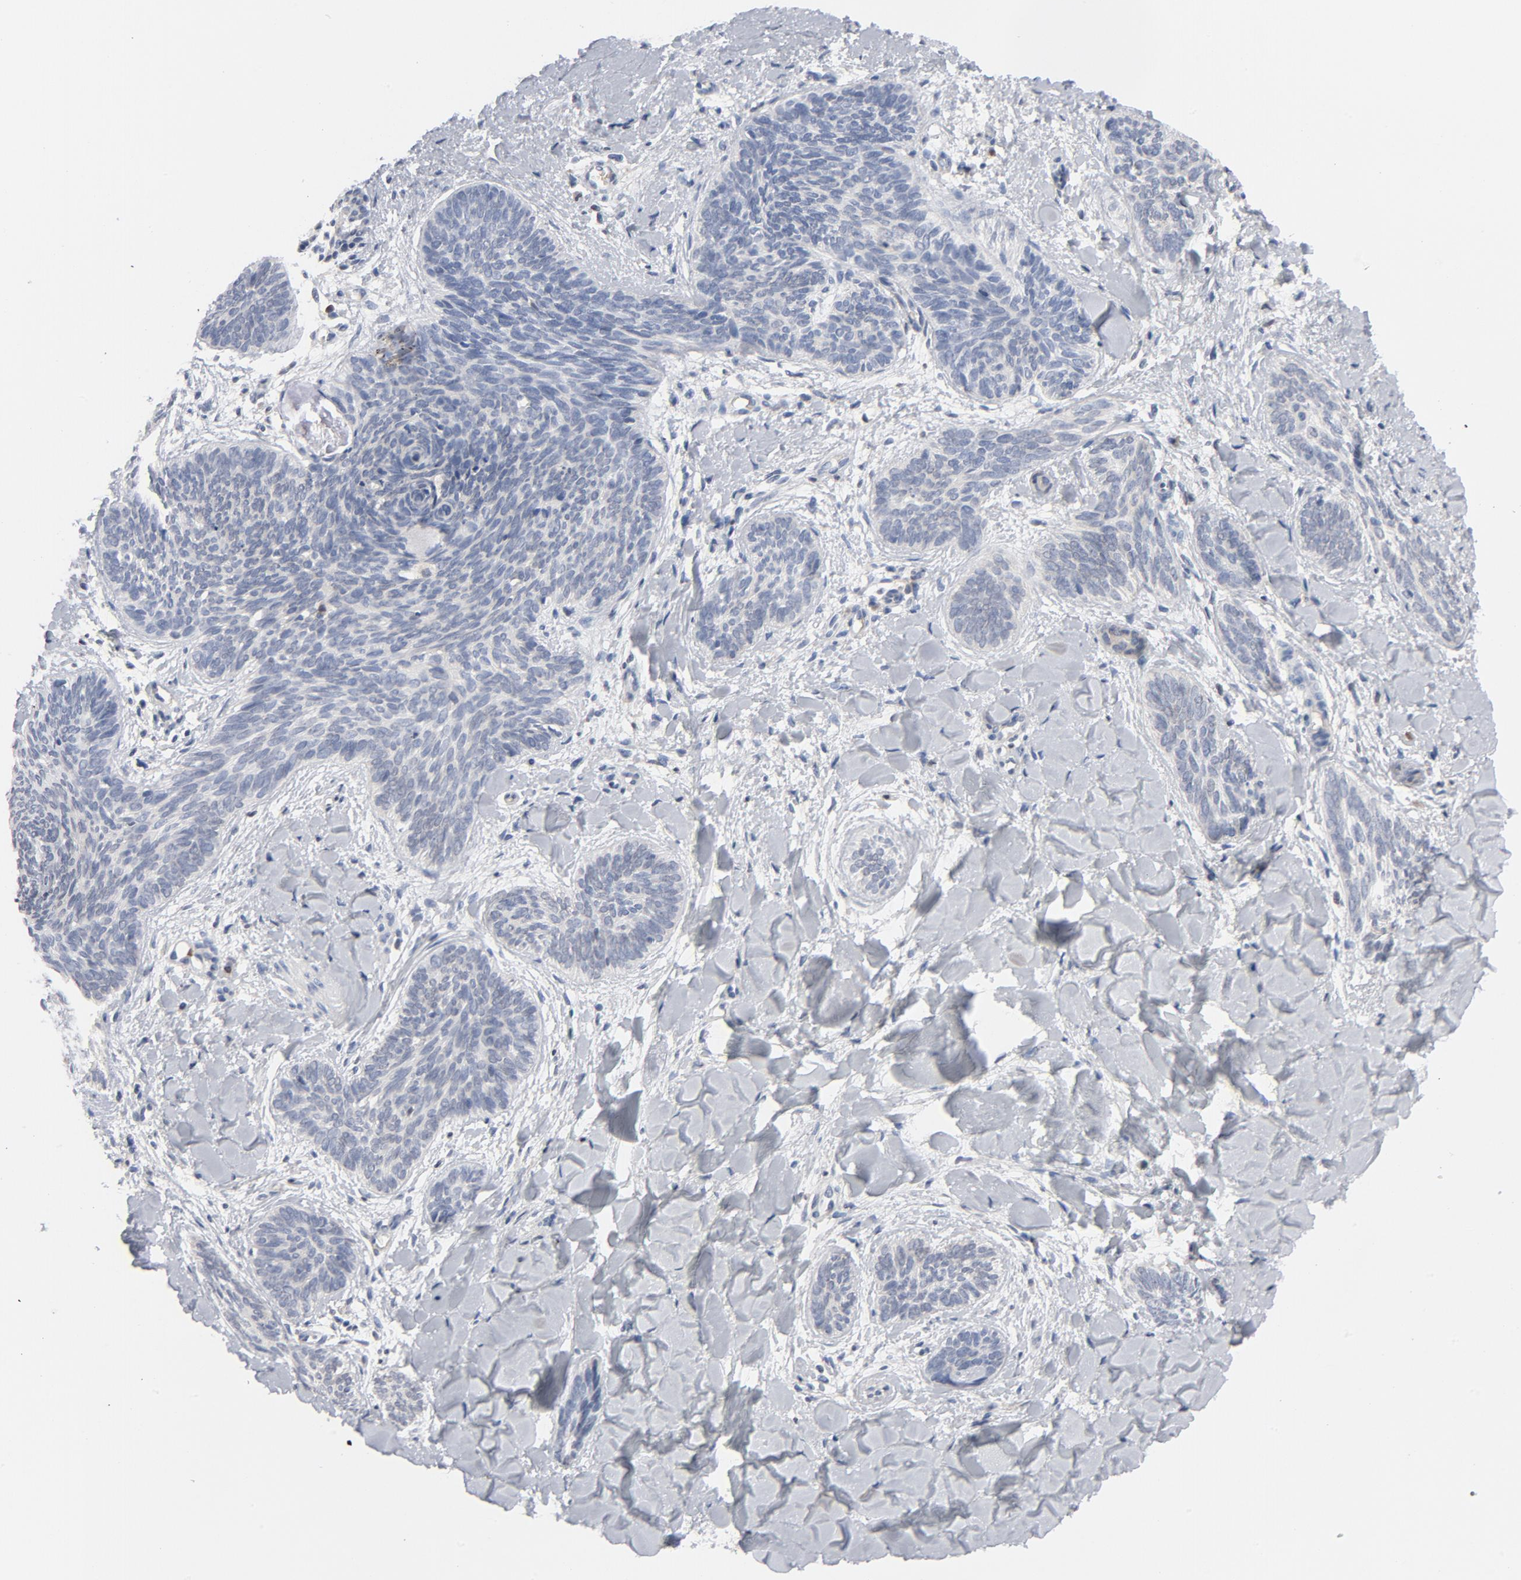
{"staining": {"intensity": "weak", "quantity": ">75%", "location": "cytoplasmic/membranous,nuclear"}, "tissue": "skin cancer", "cell_type": "Tumor cells", "image_type": "cancer", "snomed": [{"axis": "morphology", "description": "Basal cell carcinoma"}, {"axis": "topography", "description": "Skin"}], "caption": "Human skin basal cell carcinoma stained with a protein marker demonstrates weak staining in tumor cells.", "gene": "PRDX1", "patient": {"sex": "female", "age": 81}}